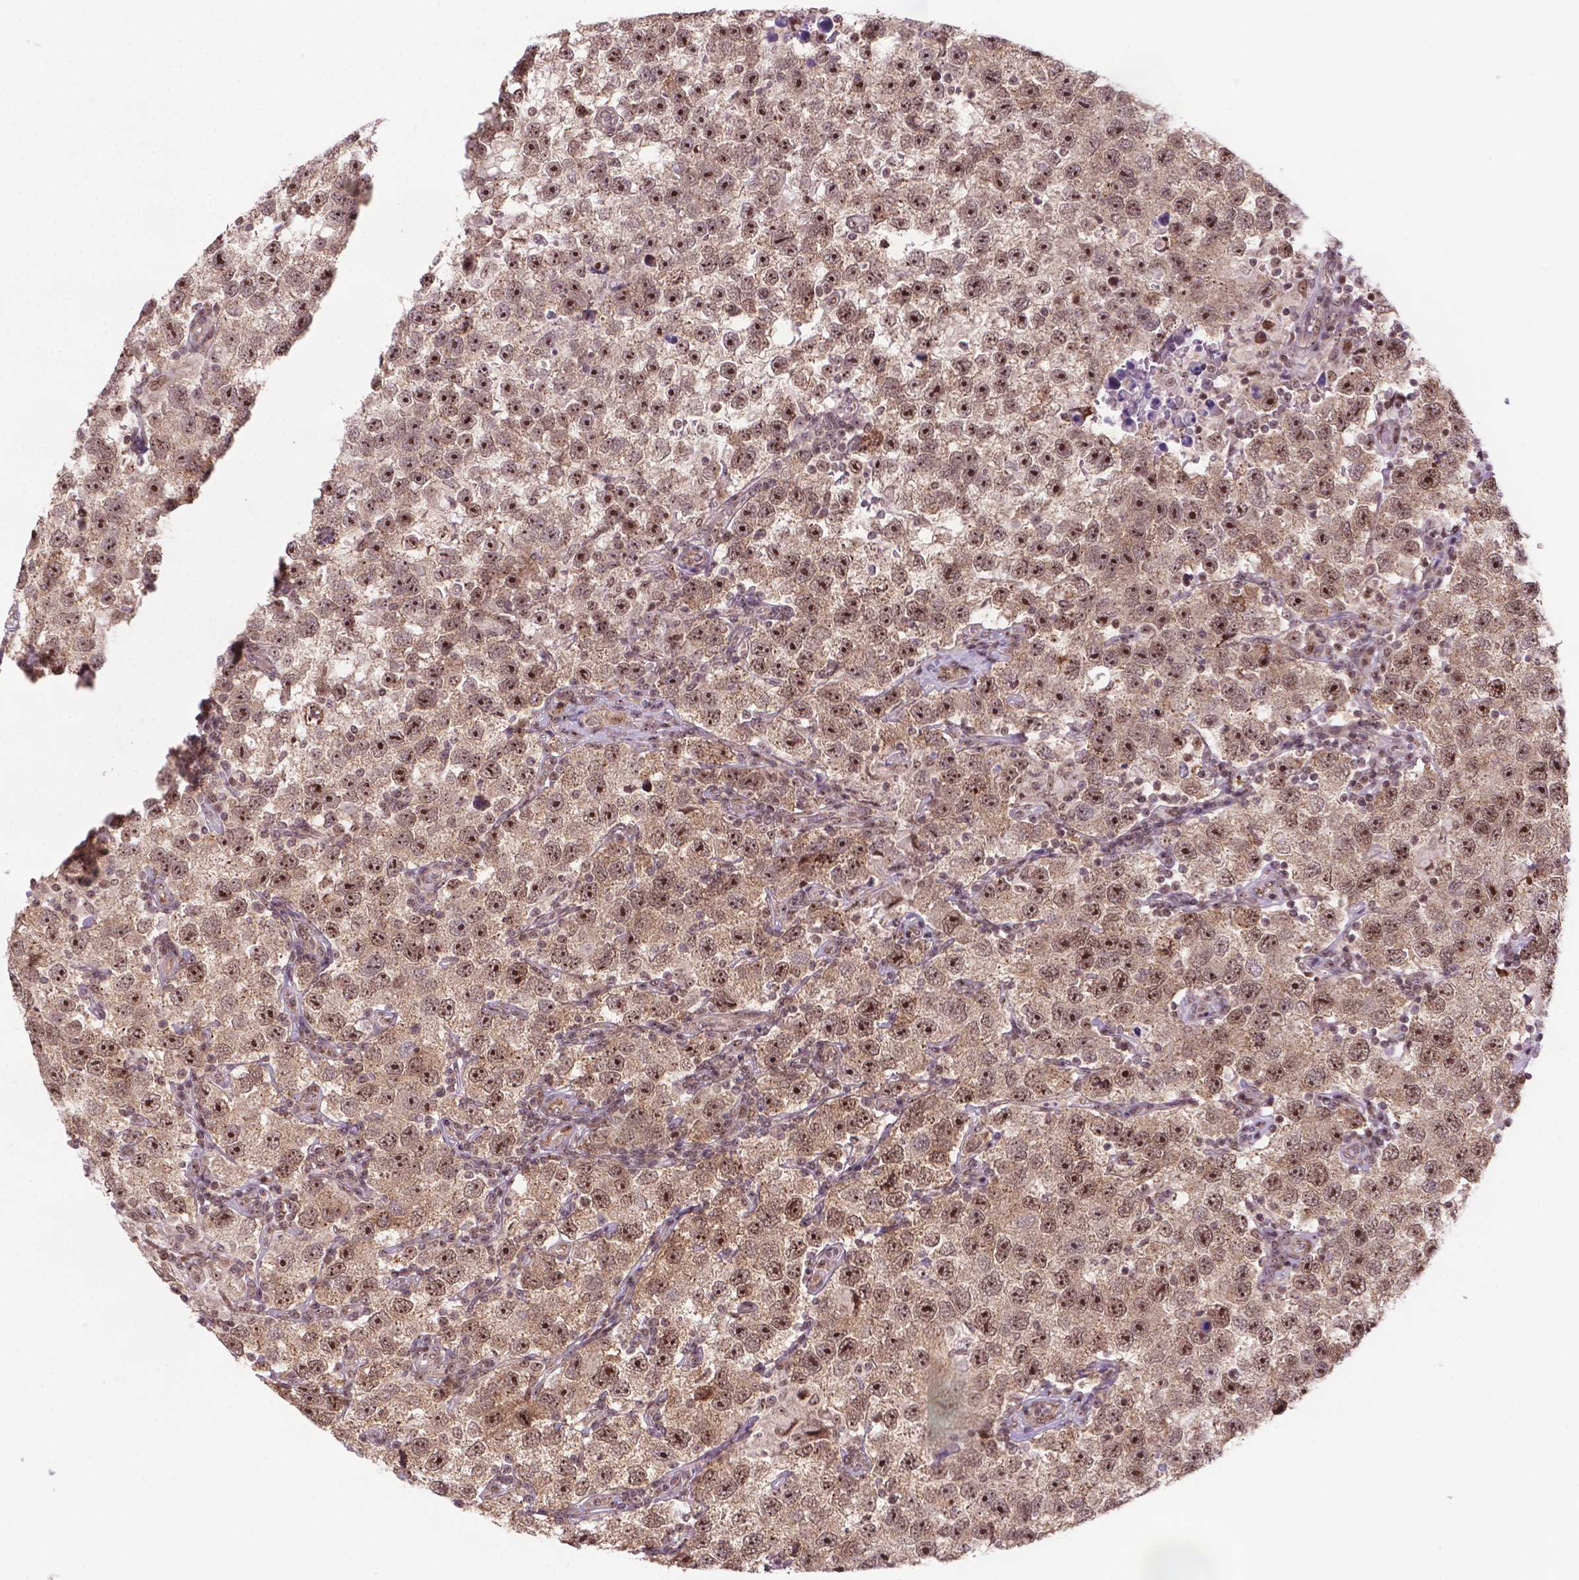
{"staining": {"intensity": "moderate", "quantity": ">75%", "location": "cytoplasmic/membranous,nuclear"}, "tissue": "testis cancer", "cell_type": "Tumor cells", "image_type": "cancer", "snomed": [{"axis": "morphology", "description": "Seminoma, NOS"}, {"axis": "topography", "description": "Testis"}], "caption": "Human testis cancer stained with a brown dye reveals moderate cytoplasmic/membranous and nuclear positive positivity in approximately >75% of tumor cells.", "gene": "CSNK2A1", "patient": {"sex": "male", "age": 26}}